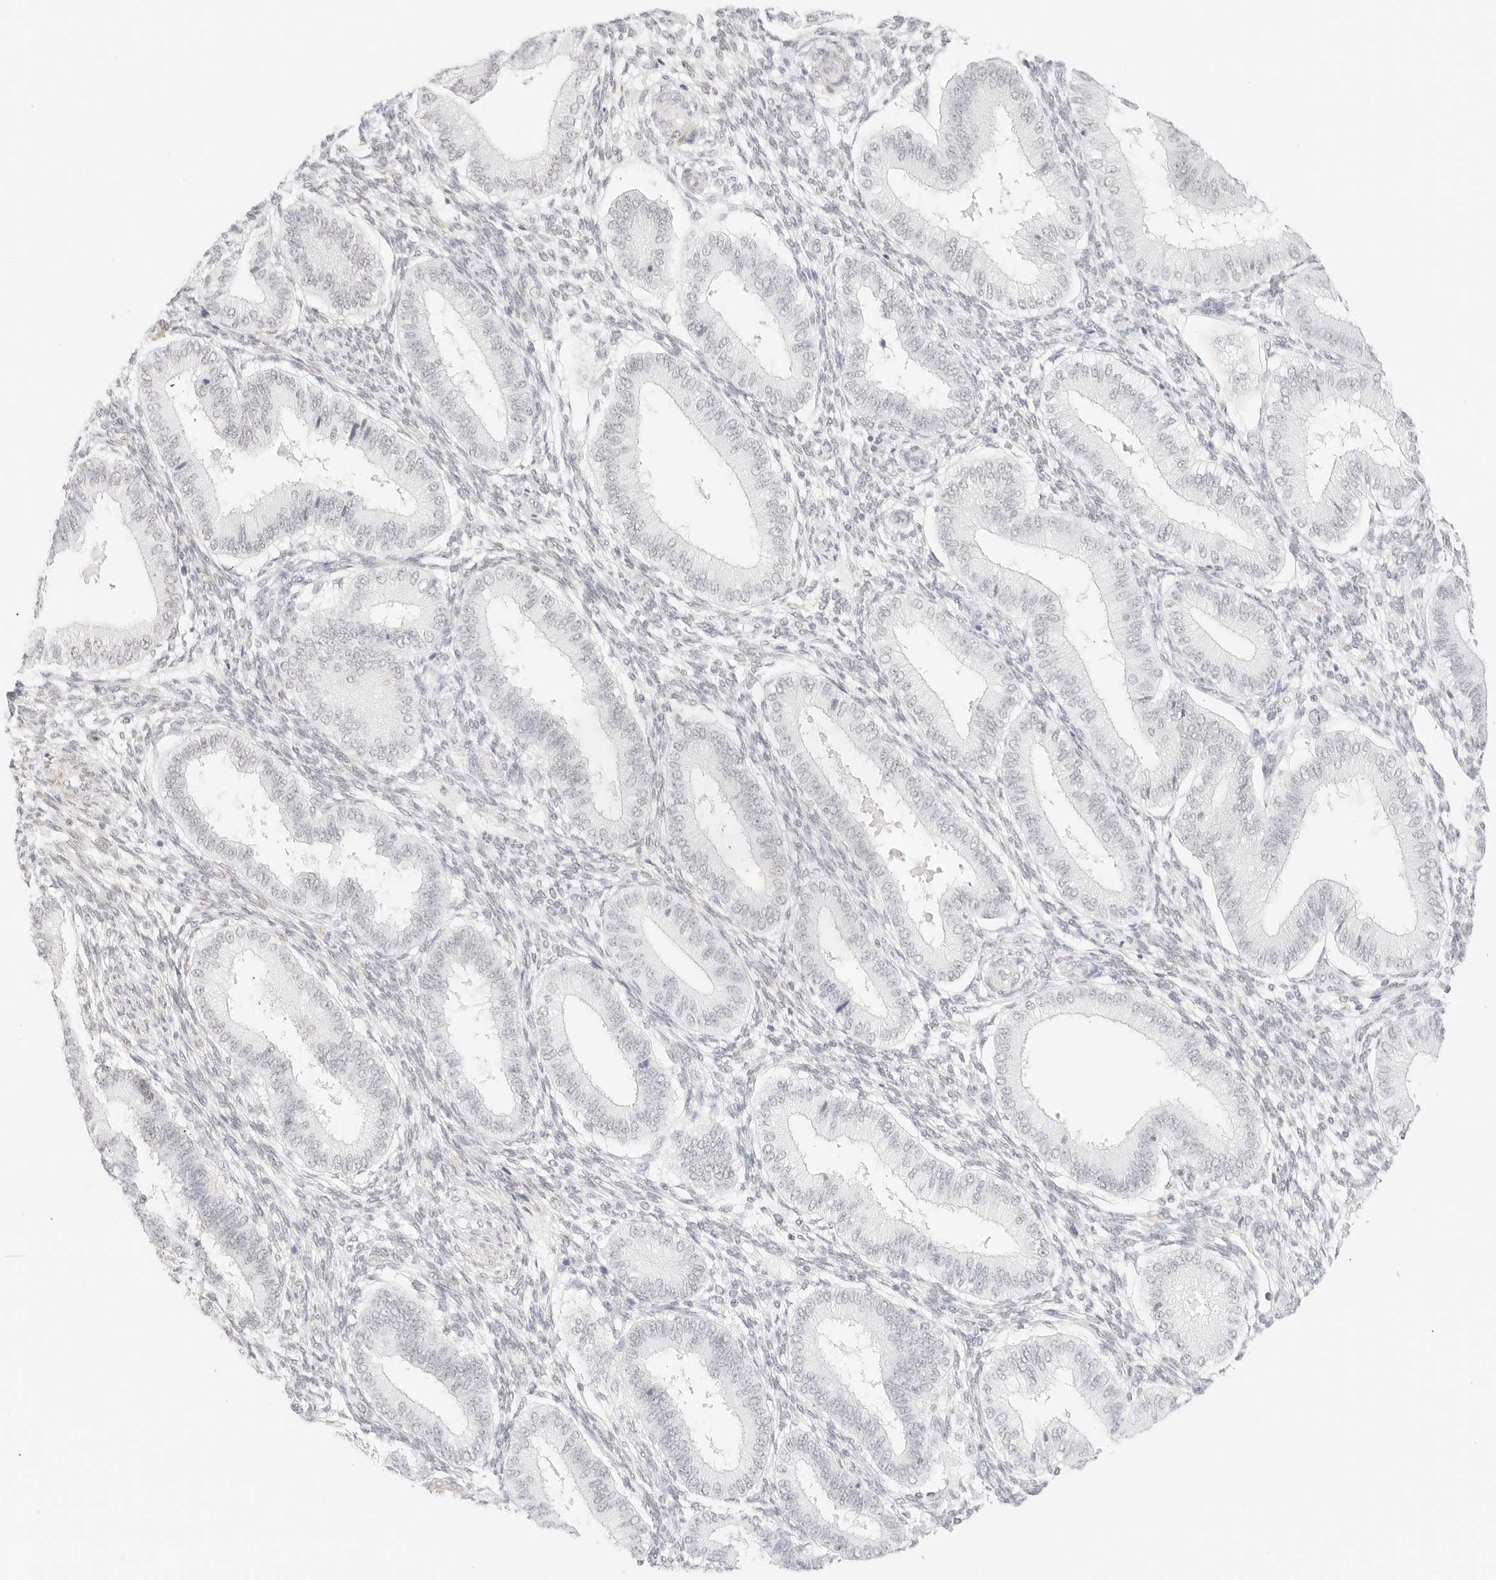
{"staining": {"intensity": "negative", "quantity": "none", "location": "none"}, "tissue": "endometrium", "cell_type": "Cells in endometrial stroma", "image_type": "normal", "snomed": [{"axis": "morphology", "description": "Normal tissue, NOS"}, {"axis": "topography", "description": "Endometrium"}], "caption": "The photomicrograph exhibits no staining of cells in endometrial stroma in normal endometrium. (Brightfield microscopy of DAB immunohistochemistry (IHC) at high magnification).", "gene": "FBLN5", "patient": {"sex": "female", "age": 39}}